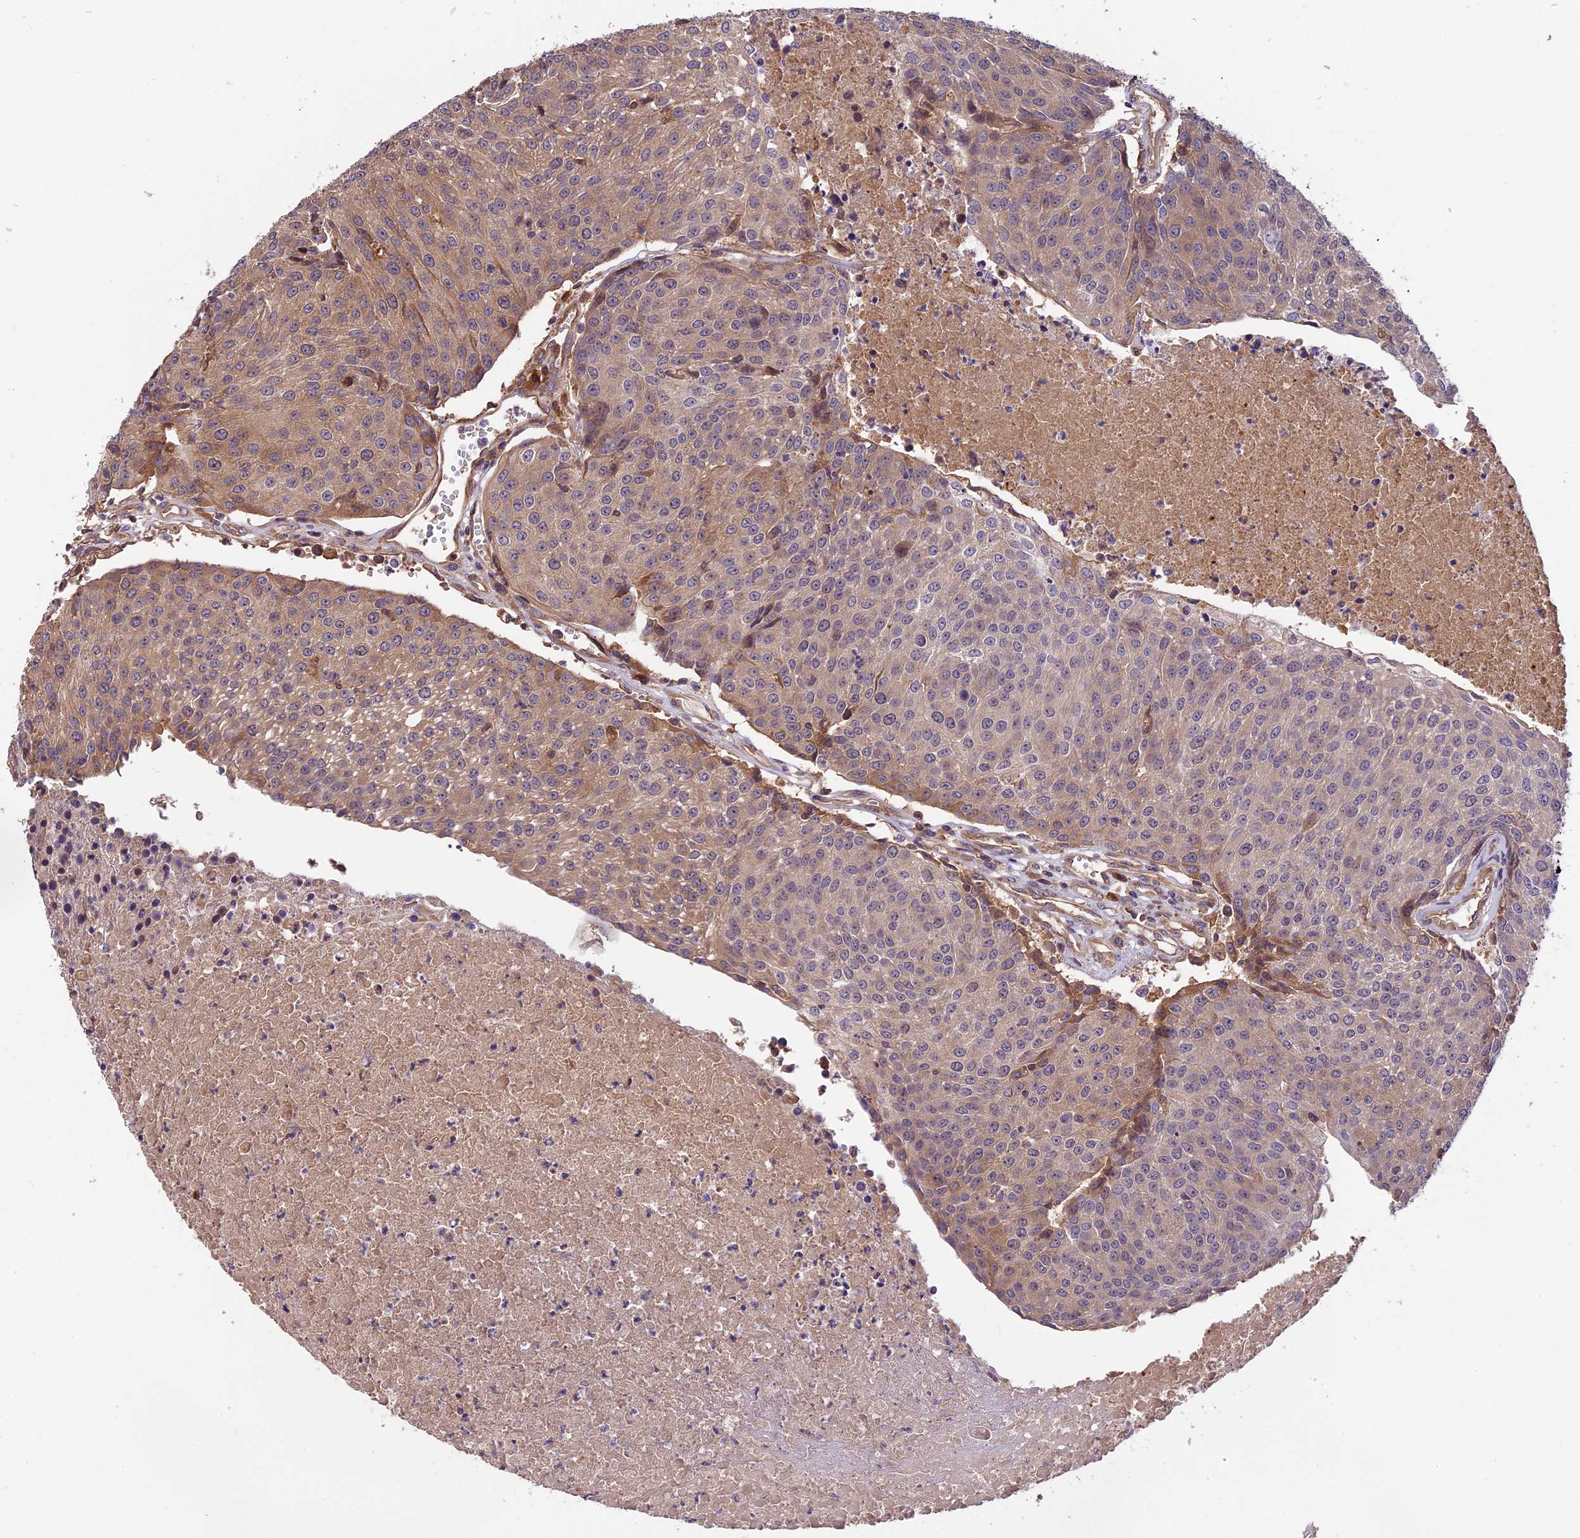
{"staining": {"intensity": "moderate", "quantity": "25%-75%", "location": "cytoplasmic/membranous"}, "tissue": "urothelial cancer", "cell_type": "Tumor cells", "image_type": "cancer", "snomed": [{"axis": "morphology", "description": "Urothelial carcinoma, High grade"}, {"axis": "topography", "description": "Urinary bladder"}], "caption": "The image demonstrates staining of urothelial cancer, revealing moderate cytoplasmic/membranous protein positivity (brown color) within tumor cells. (DAB IHC with brightfield microscopy, high magnification).", "gene": "SETD6", "patient": {"sex": "female", "age": 85}}